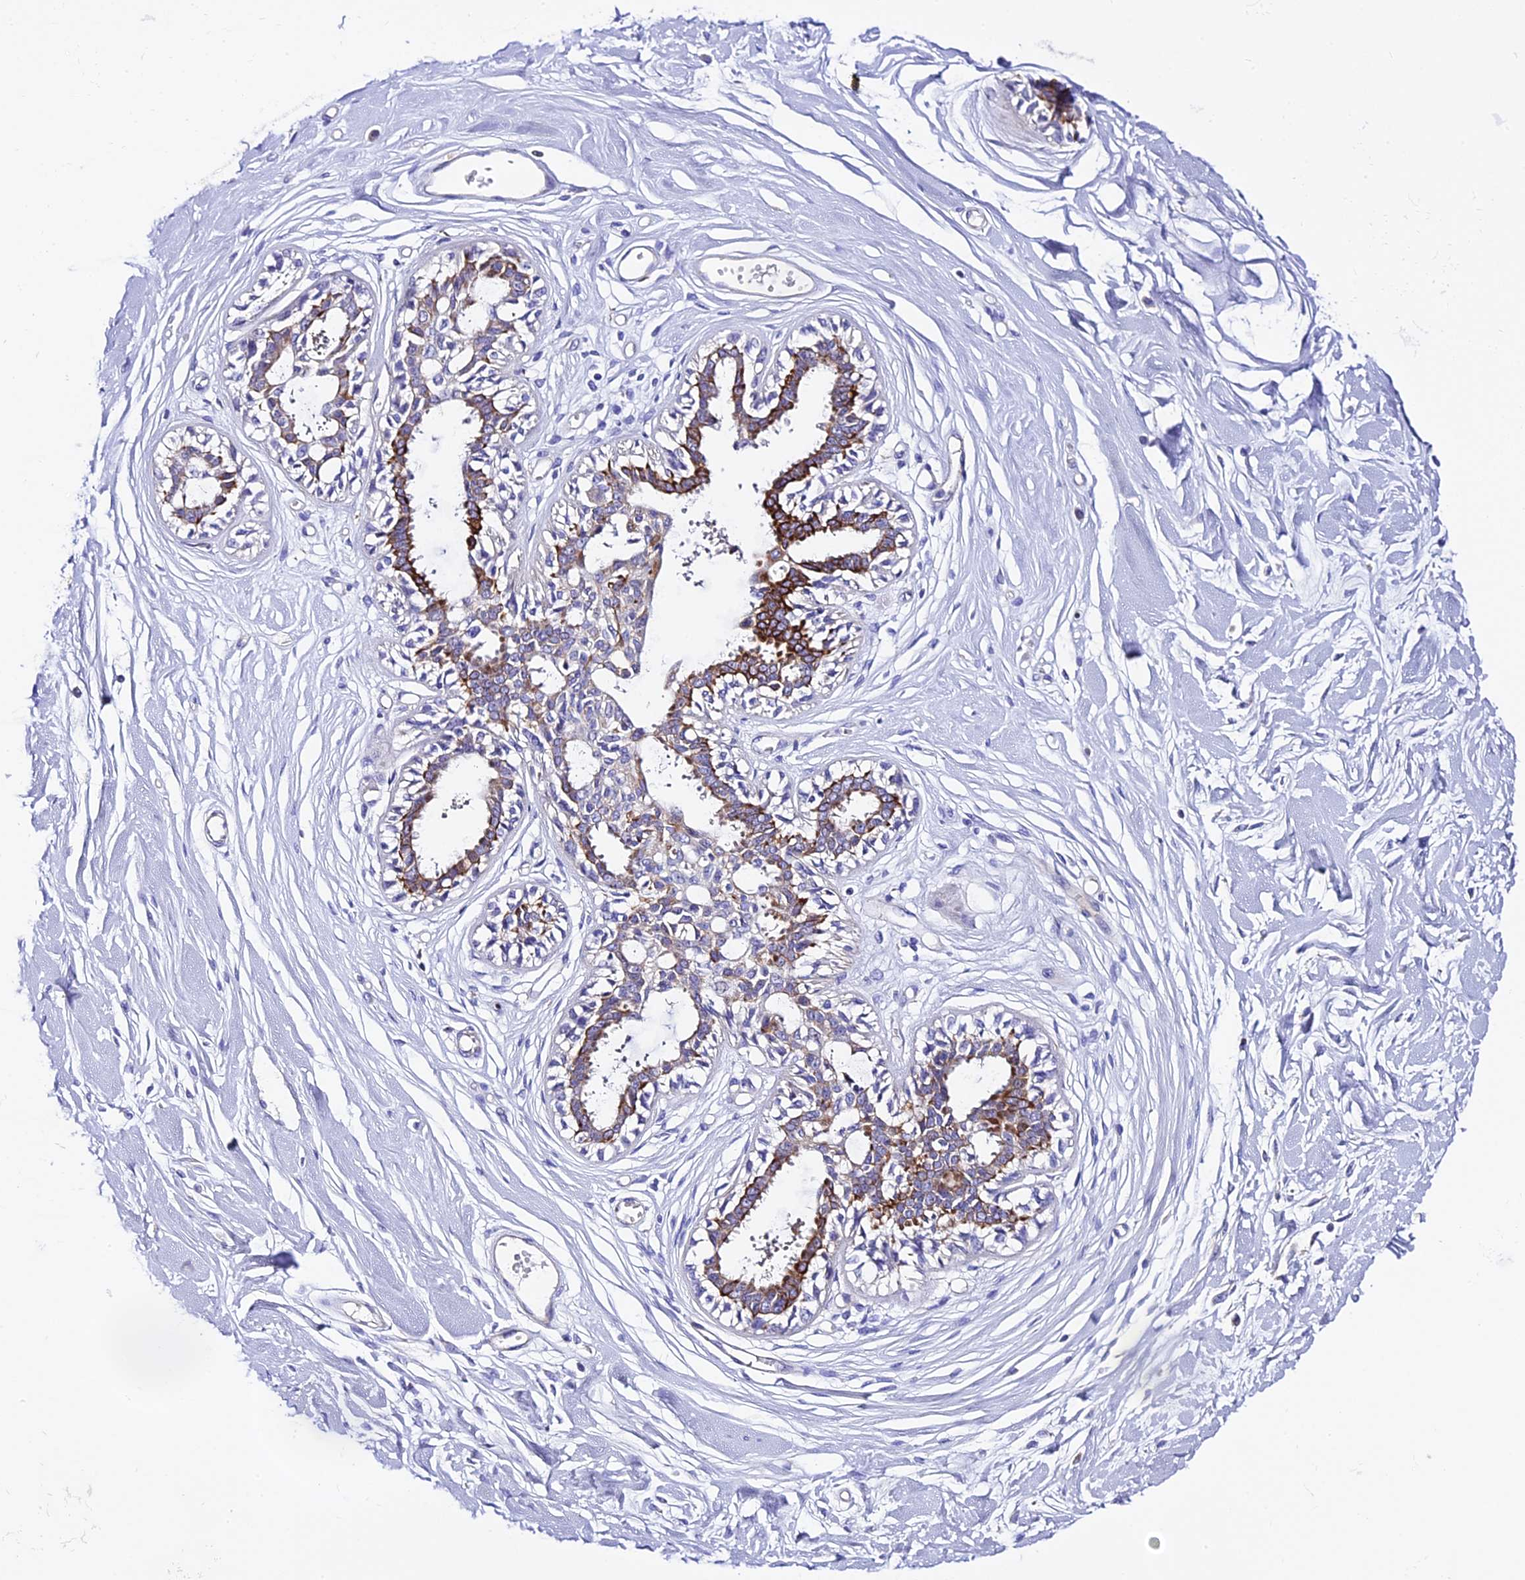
{"staining": {"intensity": "negative", "quantity": "none", "location": "none"}, "tissue": "breast", "cell_type": "Adipocytes", "image_type": "normal", "snomed": [{"axis": "morphology", "description": "Normal tissue, NOS"}, {"axis": "topography", "description": "Breast"}], "caption": "Adipocytes show no significant positivity in normal breast. (DAB (3,3'-diaminobenzidine) IHC, high magnification).", "gene": "NOD2", "patient": {"sex": "female", "age": 45}}